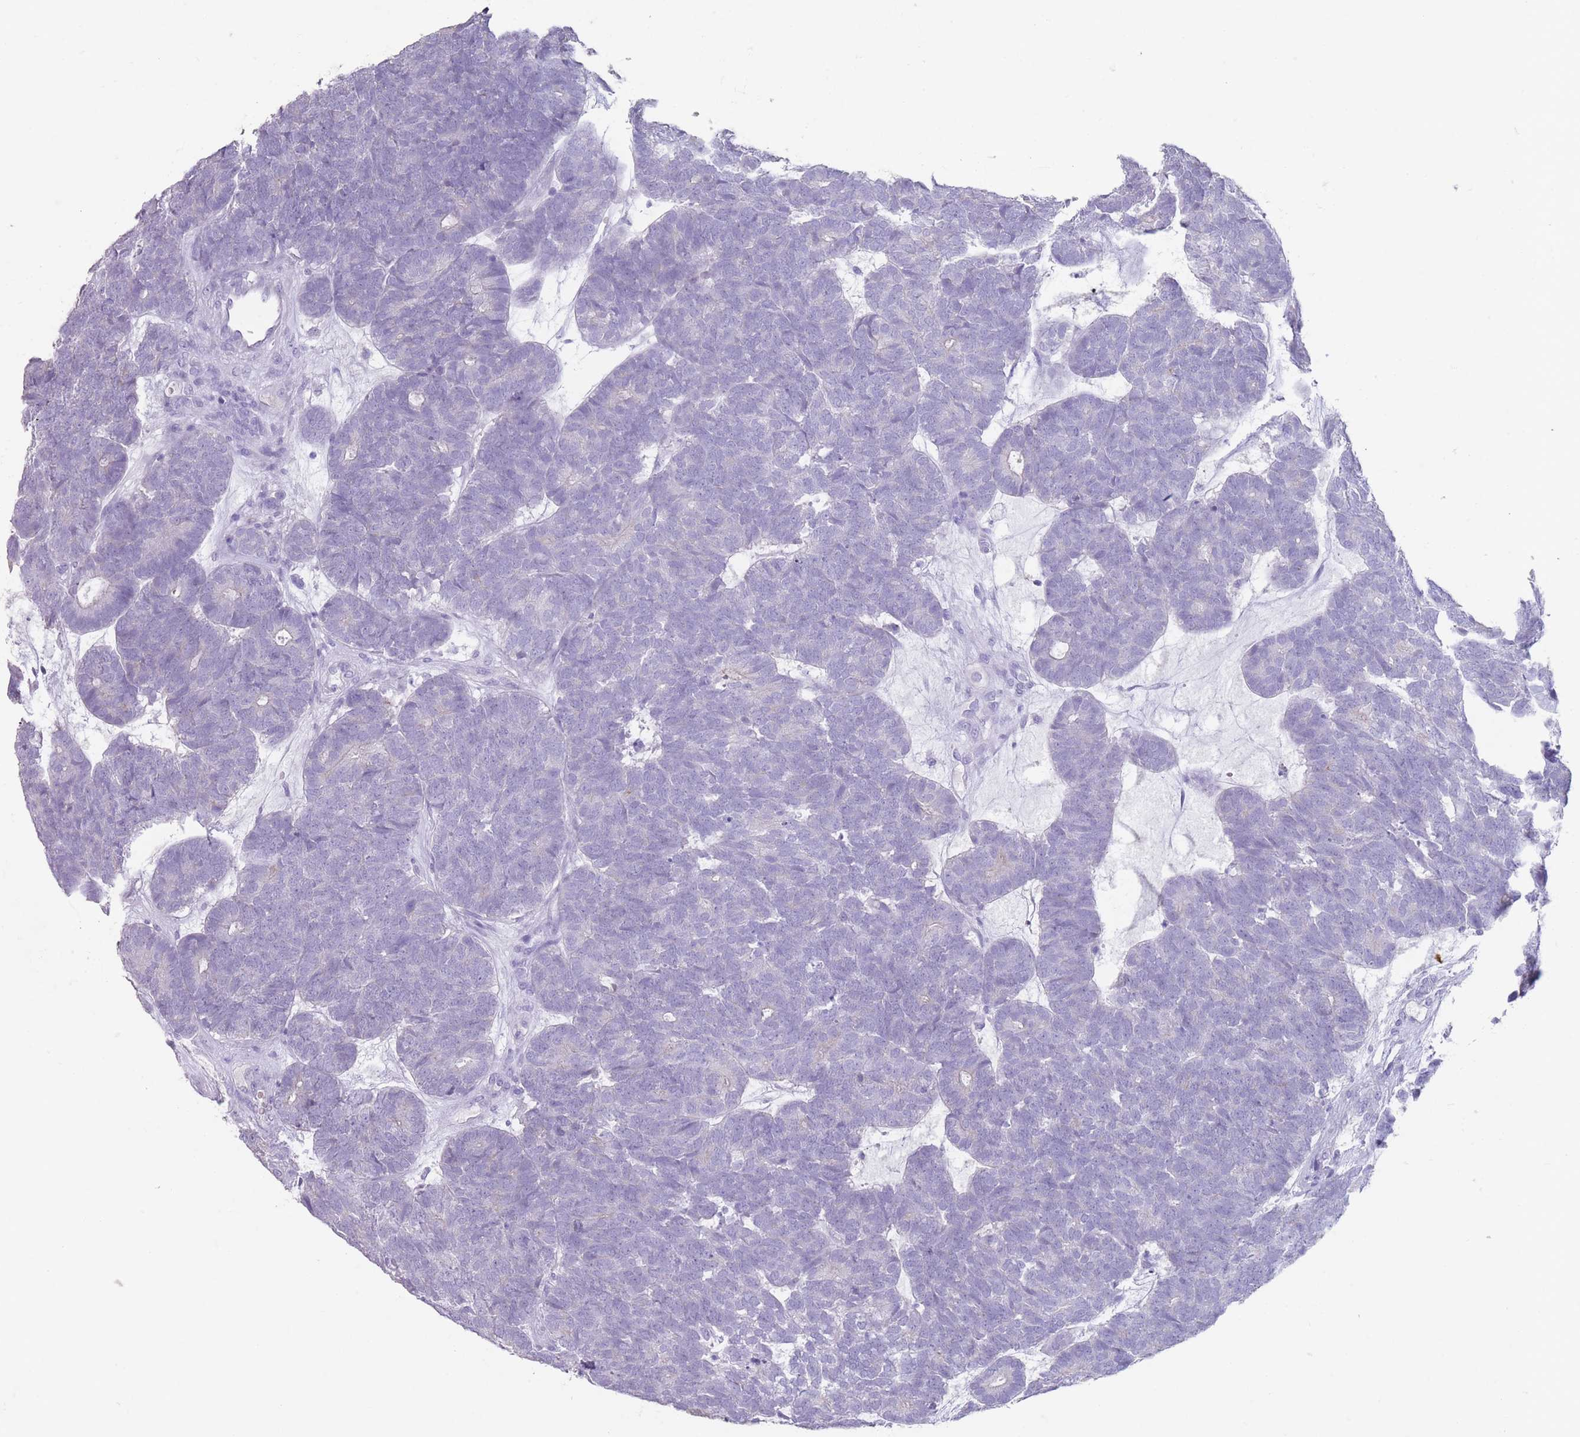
{"staining": {"intensity": "negative", "quantity": "none", "location": "none"}, "tissue": "head and neck cancer", "cell_type": "Tumor cells", "image_type": "cancer", "snomed": [{"axis": "morphology", "description": "Adenocarcinoma, NOS"}, {"axis": "topography", "description": "Head-Neck"}], "caption": "Image shows no significant protein positivity in tumor cells of head and neck adenocarcinoma. The staining was performed using DAB (3,3'-diaminobenzidine) to visualize the protein expression in brown, while the nuclei were stained in blue with hematoxylin (Magnification: 20x).", "gene": "RHBG", "patient": {"sex": "female", "age": 81}}